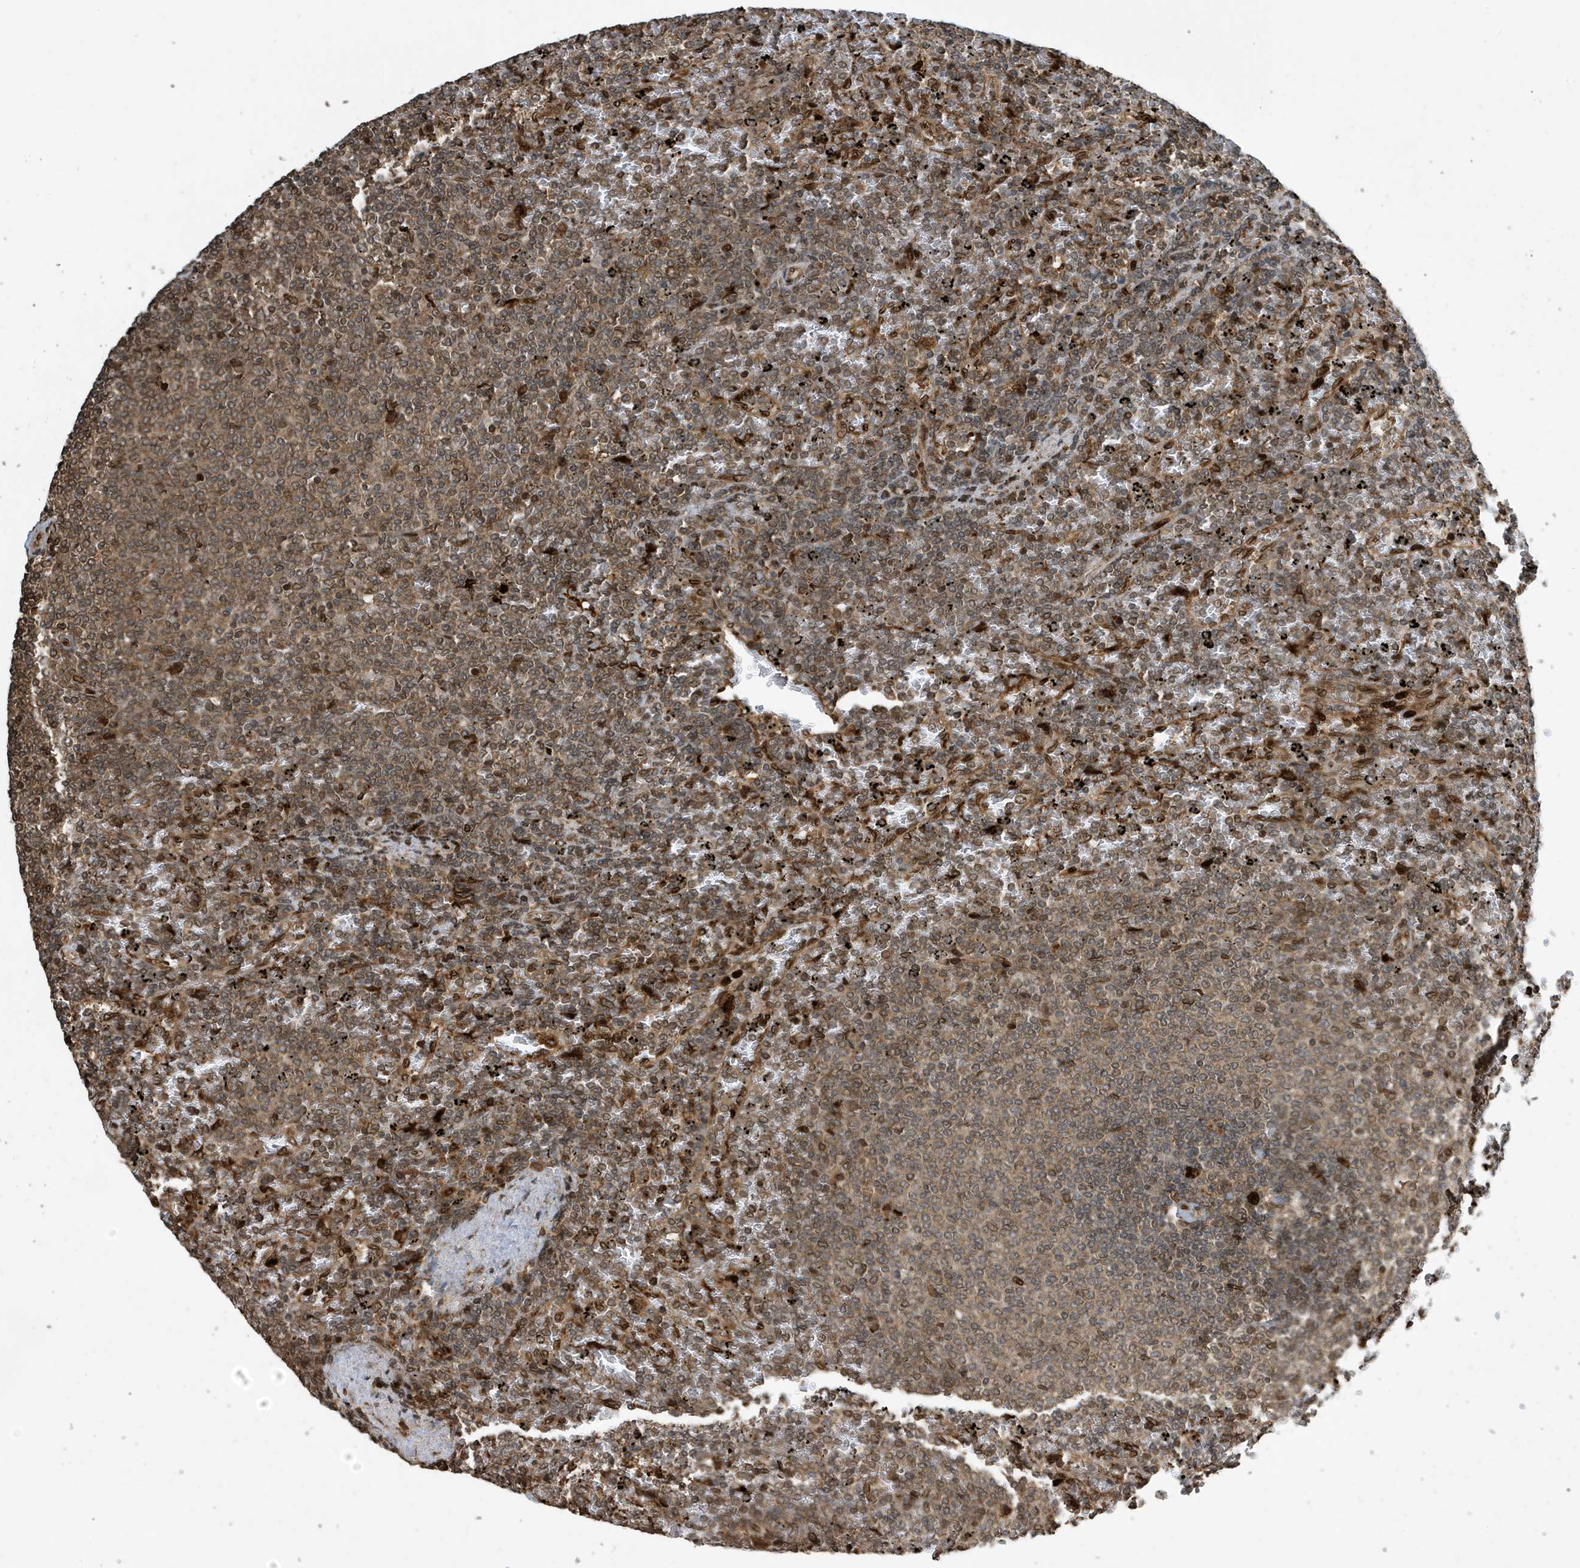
{"staining": {"intensity": "weak", "quantity": "25%-75%", "location": "nuclear"}, "tissue": "lymphoma", "cell_type": "Tumor cells", "image_type": "cancer", "snomed": [{"axis": "morphology", "description": "Malignant lymphoma, non-Hodgkin's type, Low grade"}, {"axis": "topography", "description": "Spleen"}], "caption": "The immunohistochemical stain labels weak nuclear expression in tumor cells of low-grade malignant lymphoma, non-Hodgkin's type tissue.", "gene": "DUSP18", "patient": {"sex": "female", "age": 77}}